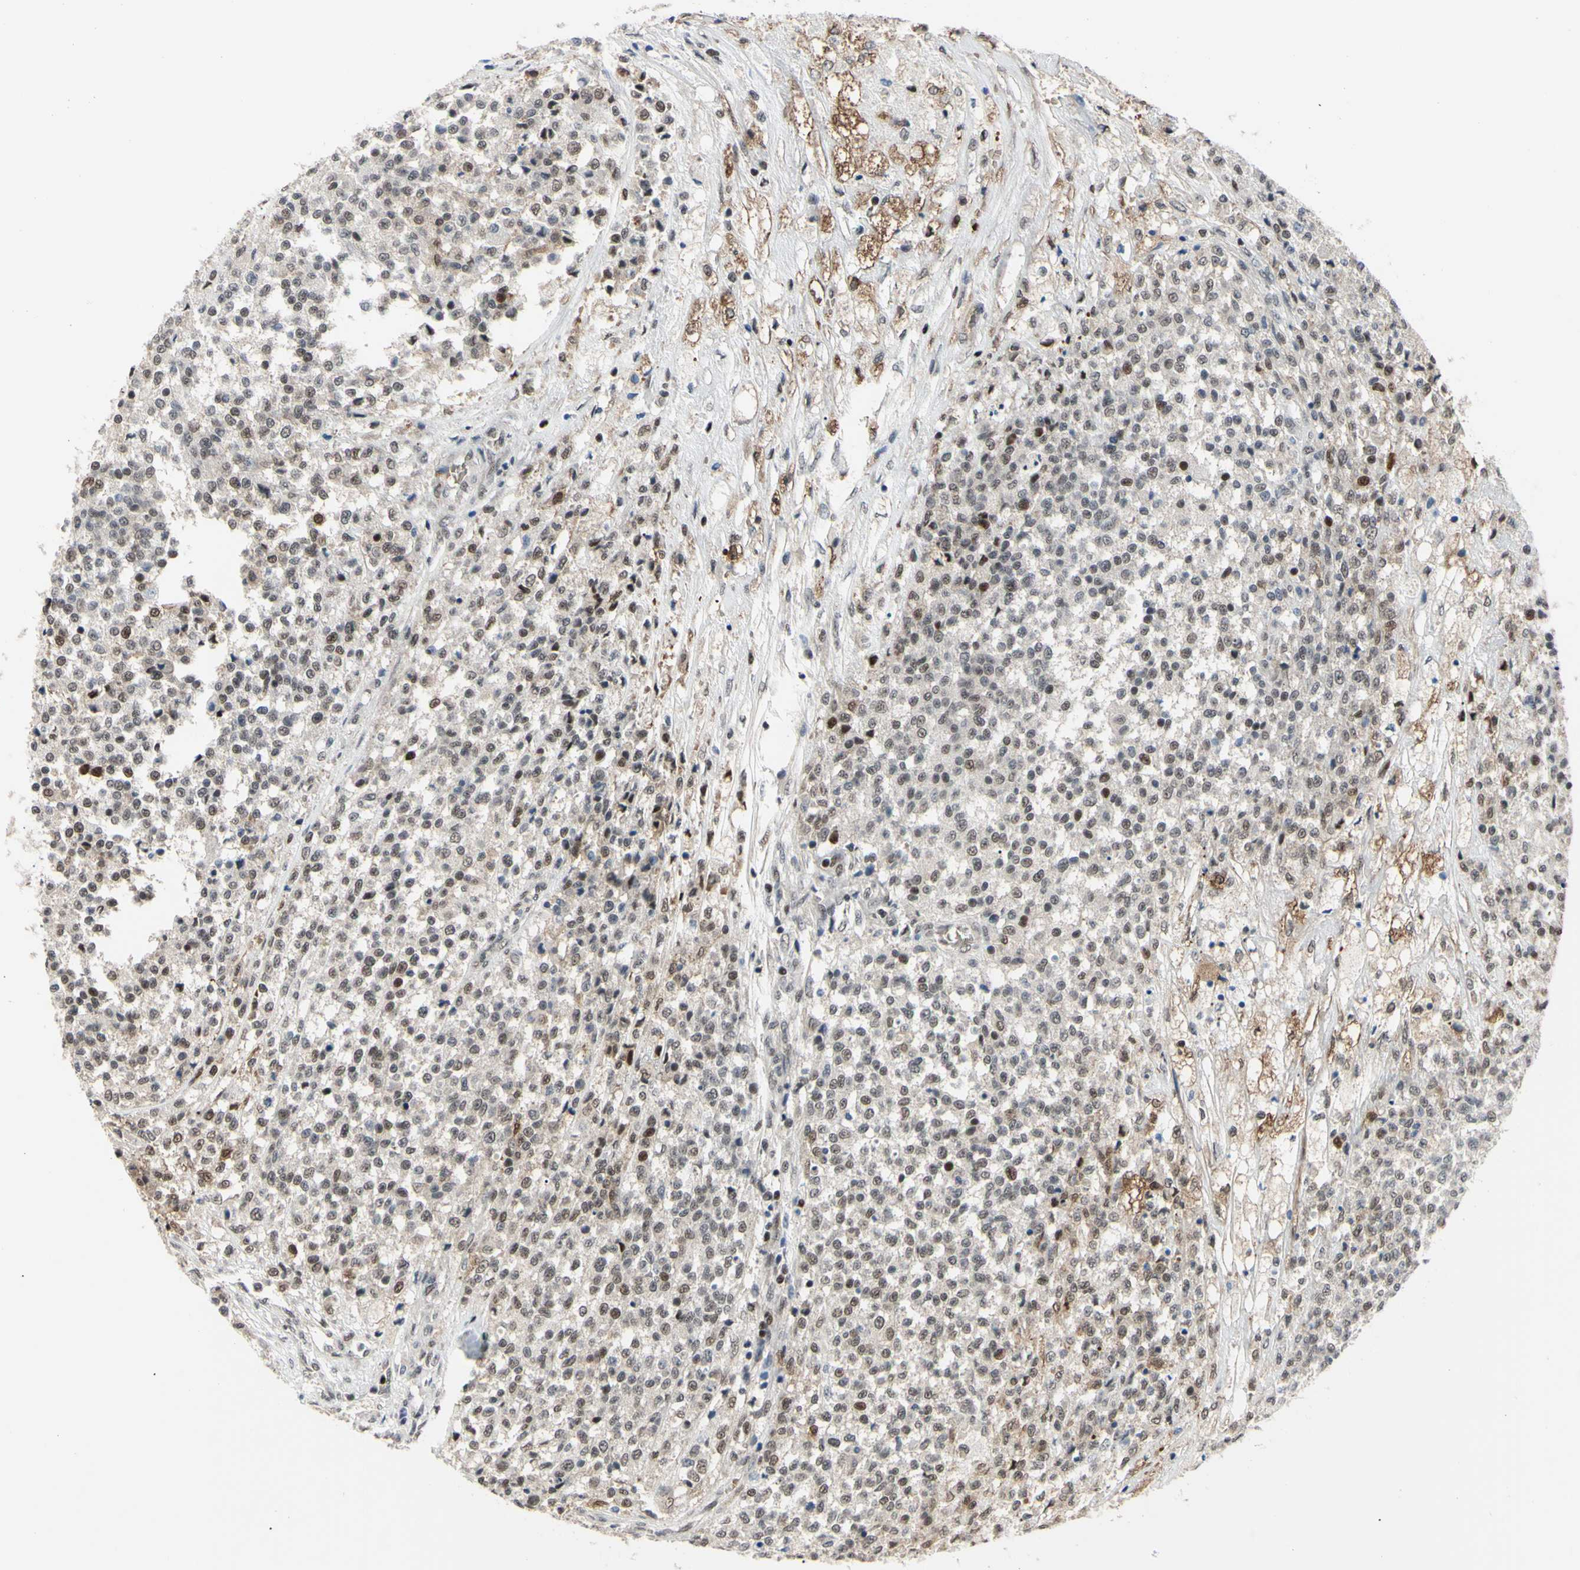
{"staining": {"intensity": "weak", "quantity": ">75%", "location": "nuclear"}, "tissue": "testis cancer", "cell_type": "Tumor cells", "image_type": "cancer", "snomed": [{"axis": "morphology", "description": "Seminoma, NOS"}, {"axis": "topography", "description": "Testis"}], "caption": "Protein expression by immunohistochemistry (IHC) demonstrates weak nuclear expression in approximately >75% of tumor cells in testis cancer (seminoma).", "gene": "THAP12", "patient": {"sex": "male", "age": 59}}